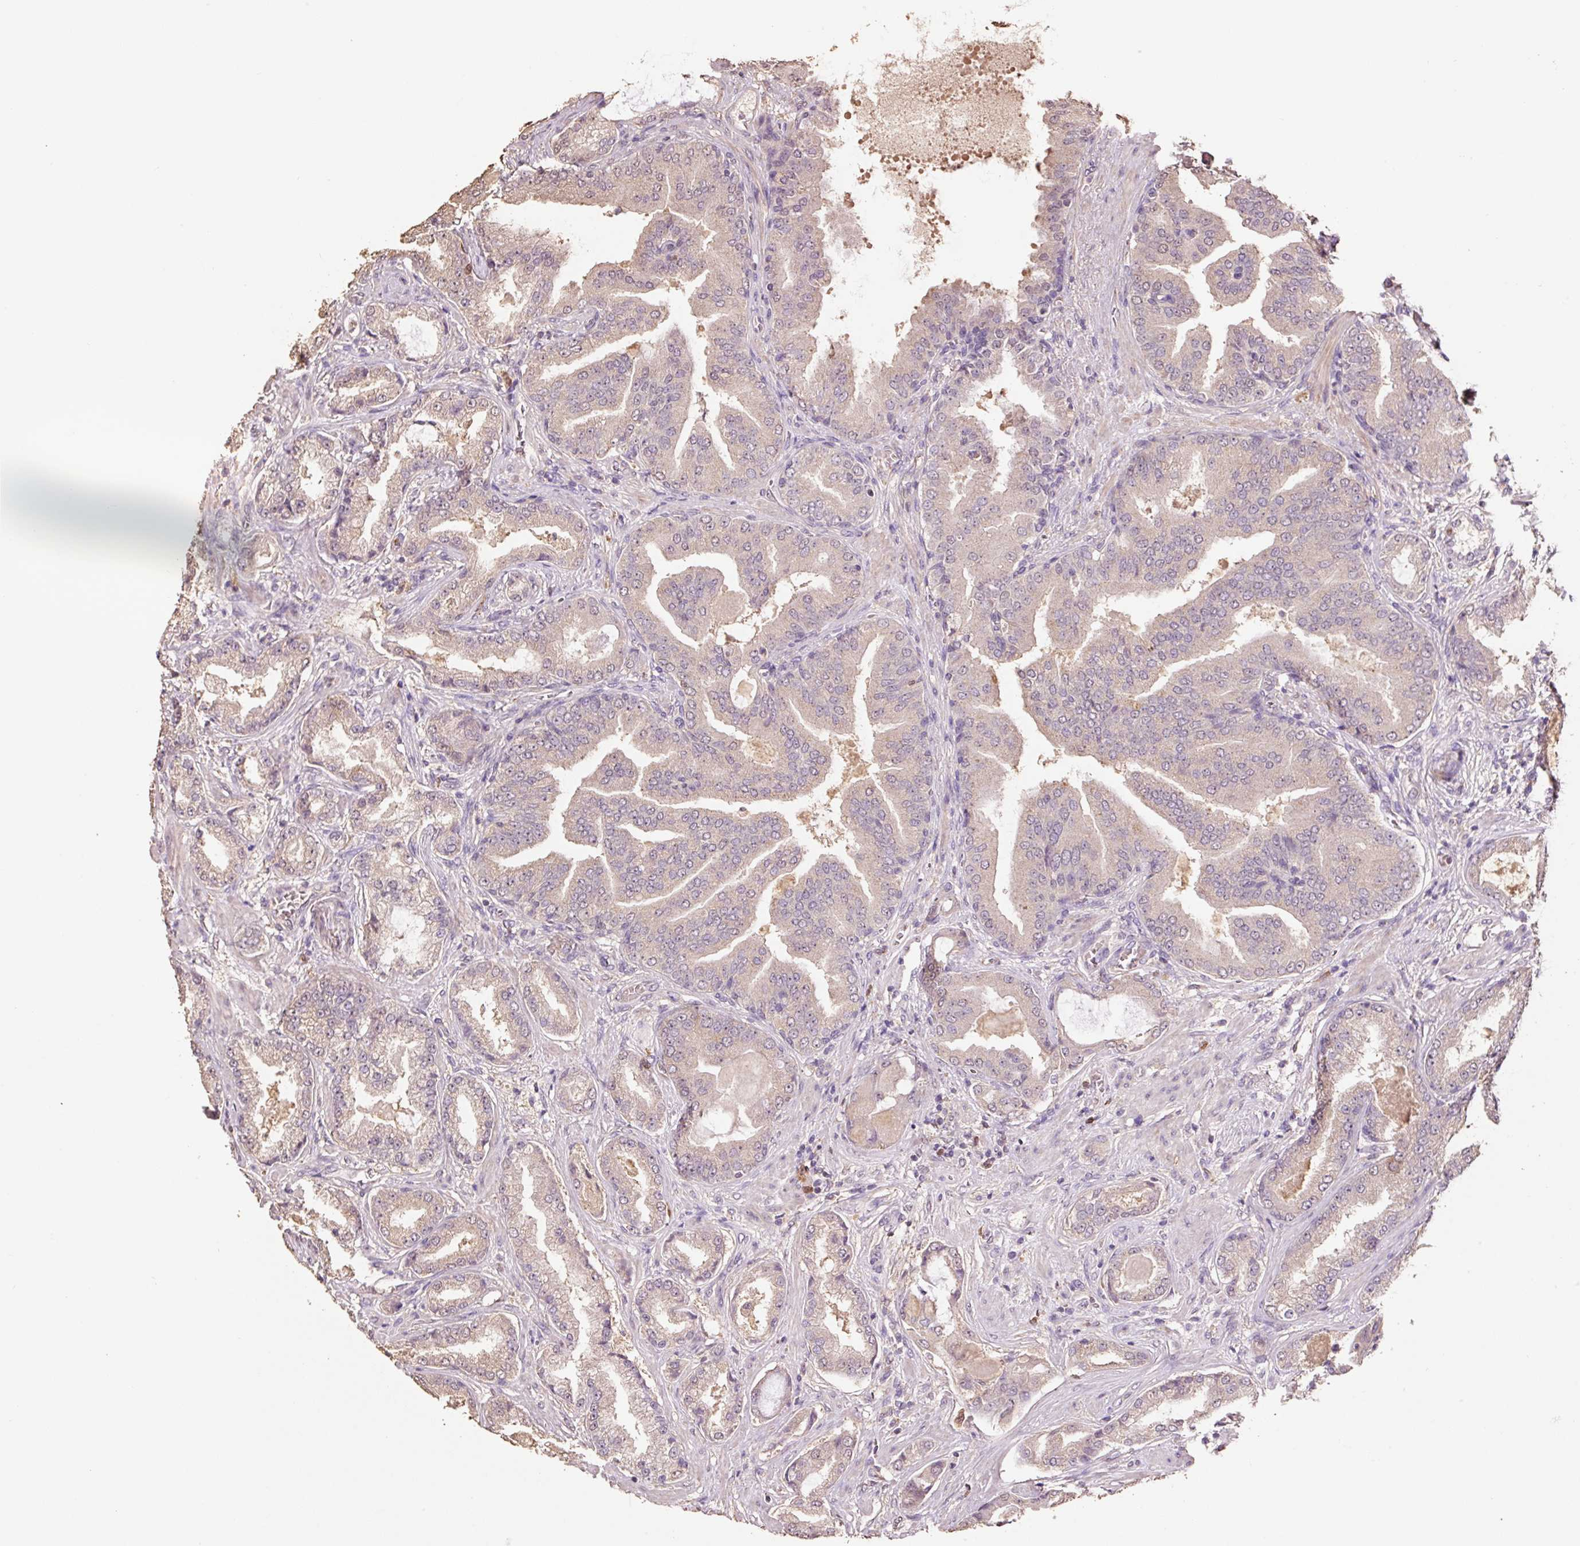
{"staining": {"intensity": "weak", "quantity": ">75%", "location": "cytoplasmic/membranous,nuclear"}, "tissue": "prostate cancer", "cell_type": "Tumor cells", "image_type": "cancer", "snomed": [{"axis": "morphology", "description": "Adenocarcinoma, High grade"}, {"axis": "topography", "description": "Prostate"}], "caption": "This image reveals immunohistochemistry (IHC) staining of human prostate high-grade adenocarcinoma, with low weak cytoplasmic/membranous and nuclear staining in approximately >75% of tumor cells.", "gene": "HERC2", "patient": {"sex": "male", "age": 68}}